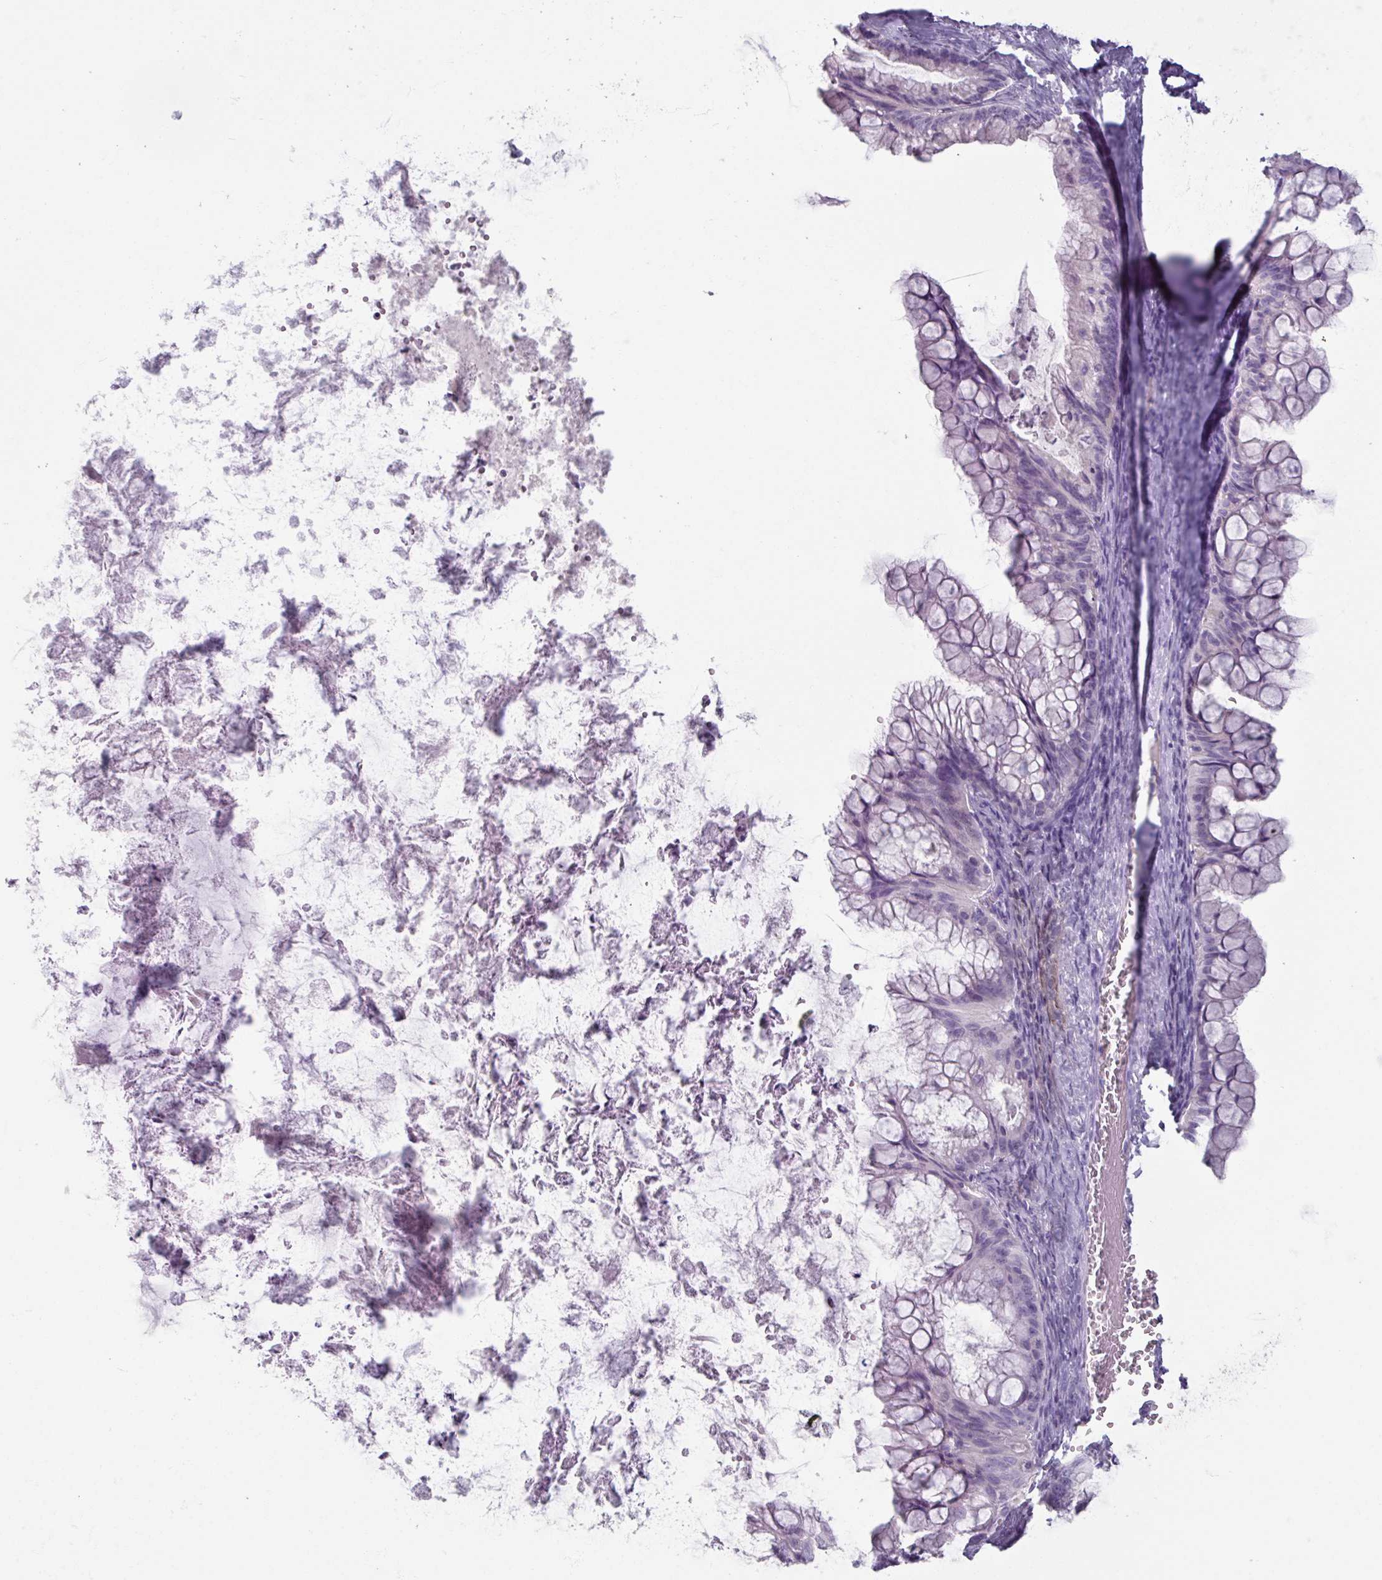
{"staining": {"intensity": "negative", "quantity": "none", "location": "none"}, "tissue": "ovarian cancer", "cell_type": "Tumor cells", "image_type": "cancer", "snomed": [{"axis": "morphology", "description": "Cystadenocarcinoma, mucinous, NOS"}, {"axis": "topography", "description": "Ovary"}], "caption": "Tumor cells are negative for protein expression in human ovarian cancer. (DAB (3,3'-diaminobenzidine) immunohistochemistry visualized using brightfield microscopy, high magnification).", "gene": "SLC27A5", "patient": {"sex": "female", "age": 35}}